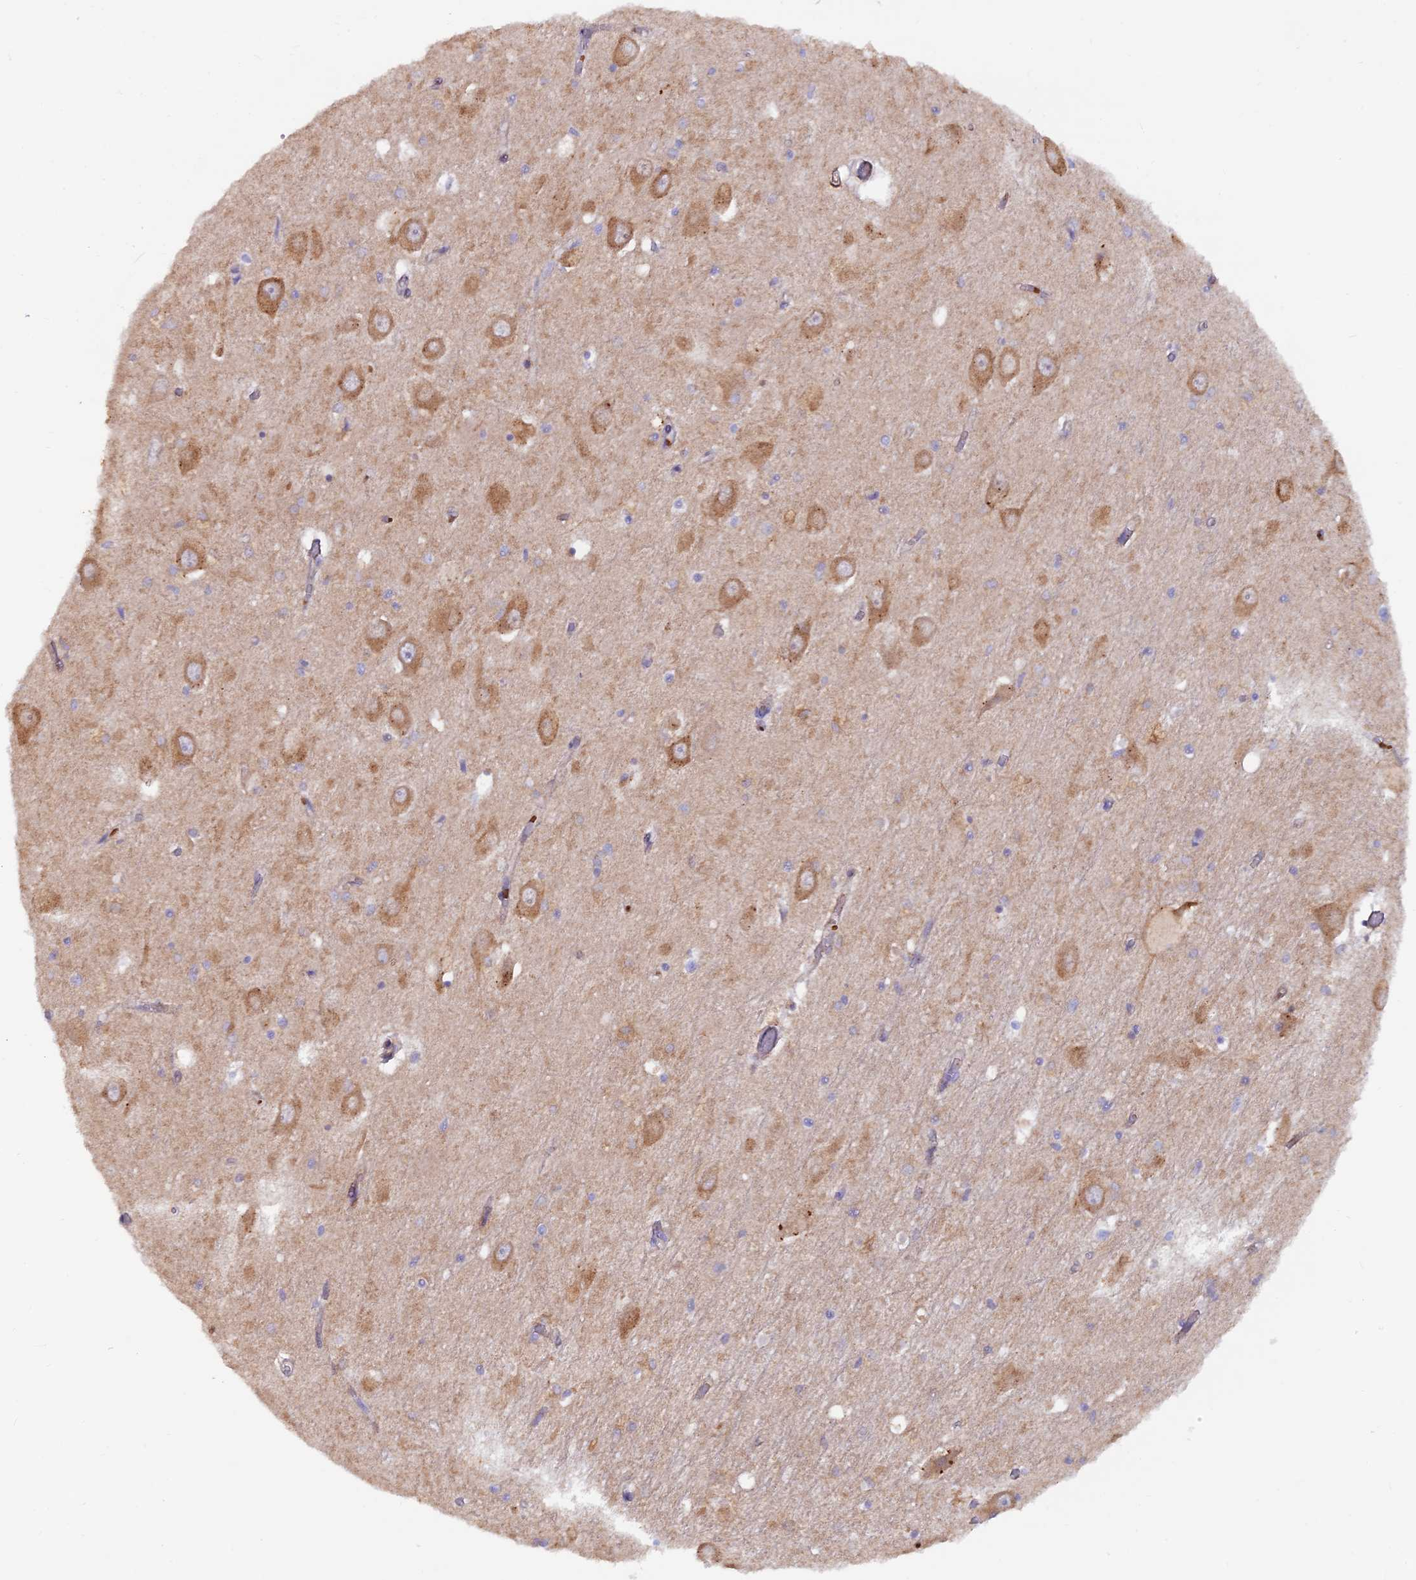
{"staining": {"intensity": "negative", "quantity": "none", "location": "none"}, "tissue": "hippocampus", "cell_type": "Glial cells", "image_type": "normal", "snomed": [{"axis": "morphology", "description": "Normal tissue, NOS"}, {"axis": "topography", "description": "Hippocampus"}], "caption": "DAB (3,3'-diaminobenzidine) immunohistochemical staining of unremarkable hippocampus reveals no significant staining in glial cells. The staining was performed using DAB to visualize the protein expression in brown, while the nuclei were stained in blue with hematoxylin (Magnification: 20x).", "gene": "GMCL1", "patient": {"sex": "male", "age": 70}}